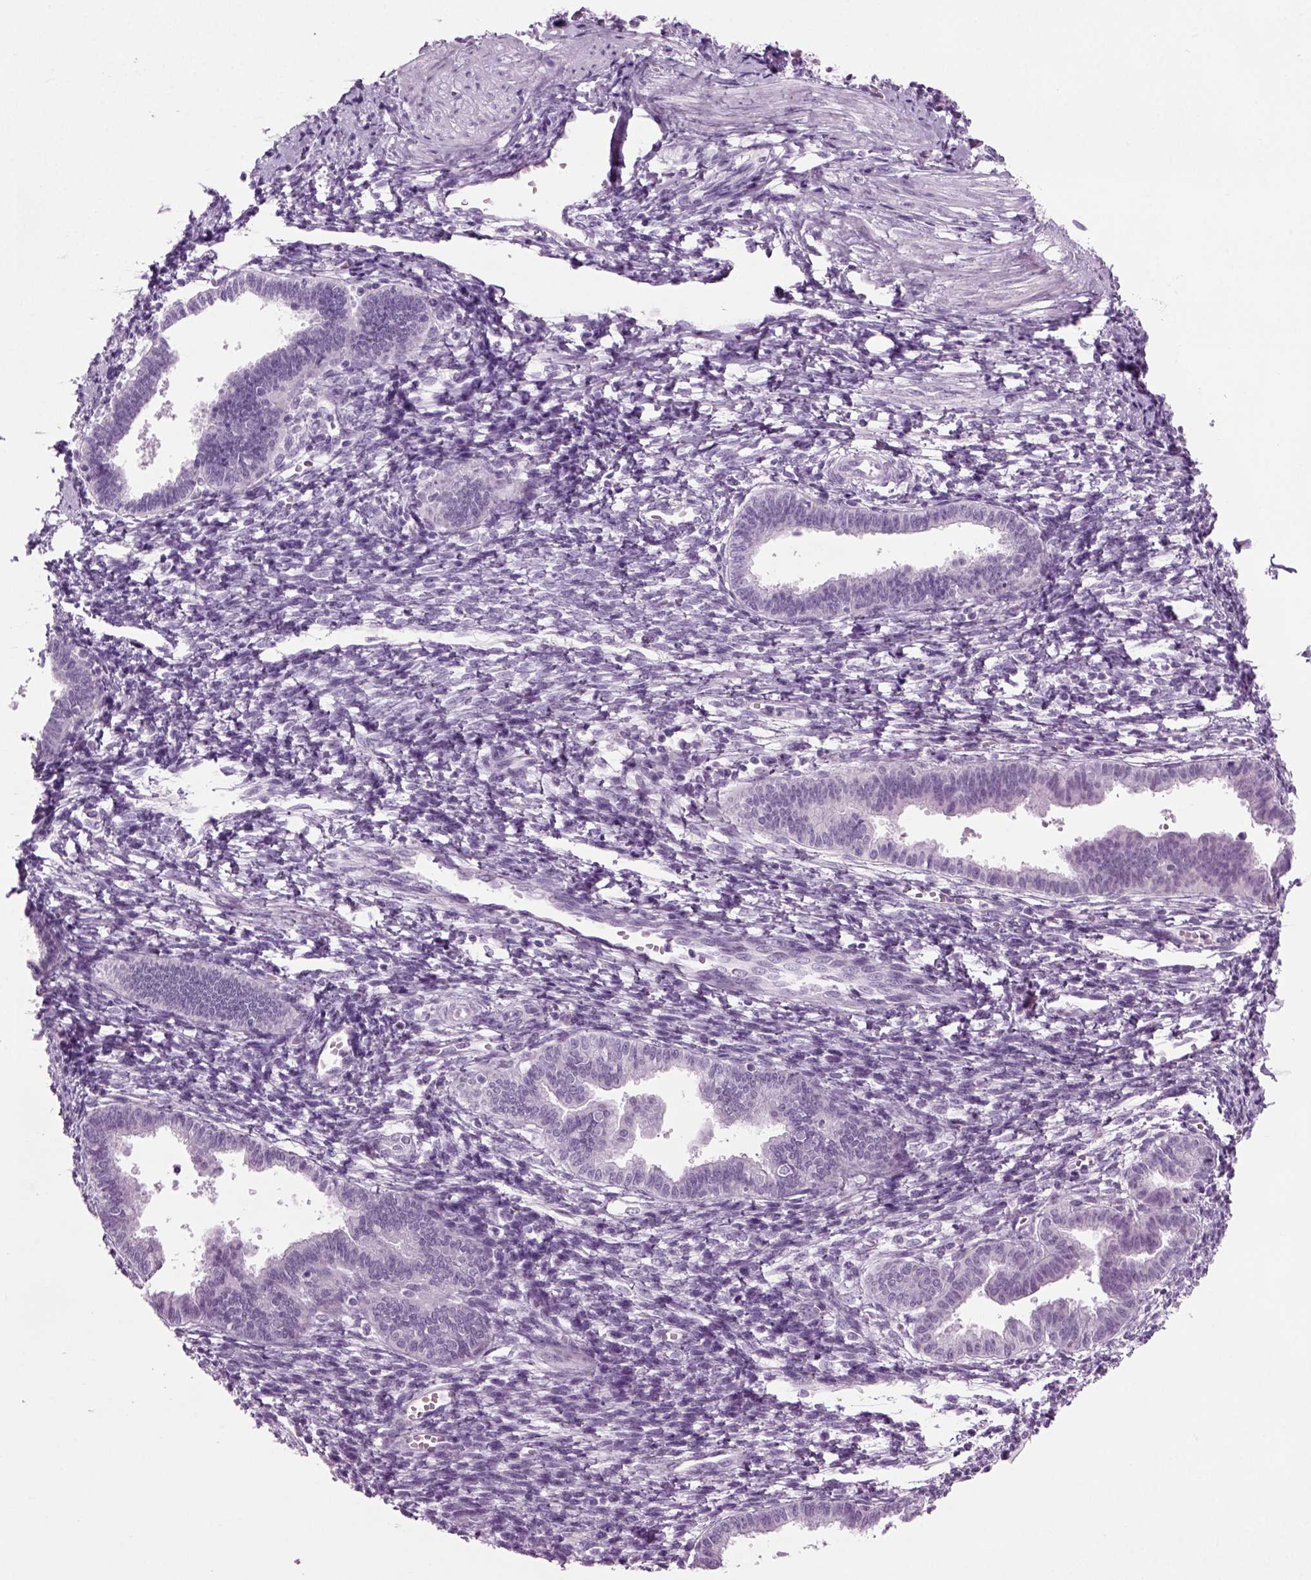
{"staining": {"intensity": "negative", "quantity": "none", "location": "none"}, "tissue": "endometrium", "cell_type": "Cells in endometrial stroma", "image_type": "normal", "snomed": [{"axis": "morphology", "description": "Normal tissue, NOS"}, {"axis": "topography", "description": "Cervix"}, {"axis": "topography", "description": "Endometrium"}], "caption": "A micrograph of endometrium stained for a protein reveals no brown staining in cells in endometrial stroma. (DAB (3,3'-diaminobenzidine) immunohistochemistry, high magnification).", "gene": "PRLH", "patient": {"sex": "female", "age": 37}}